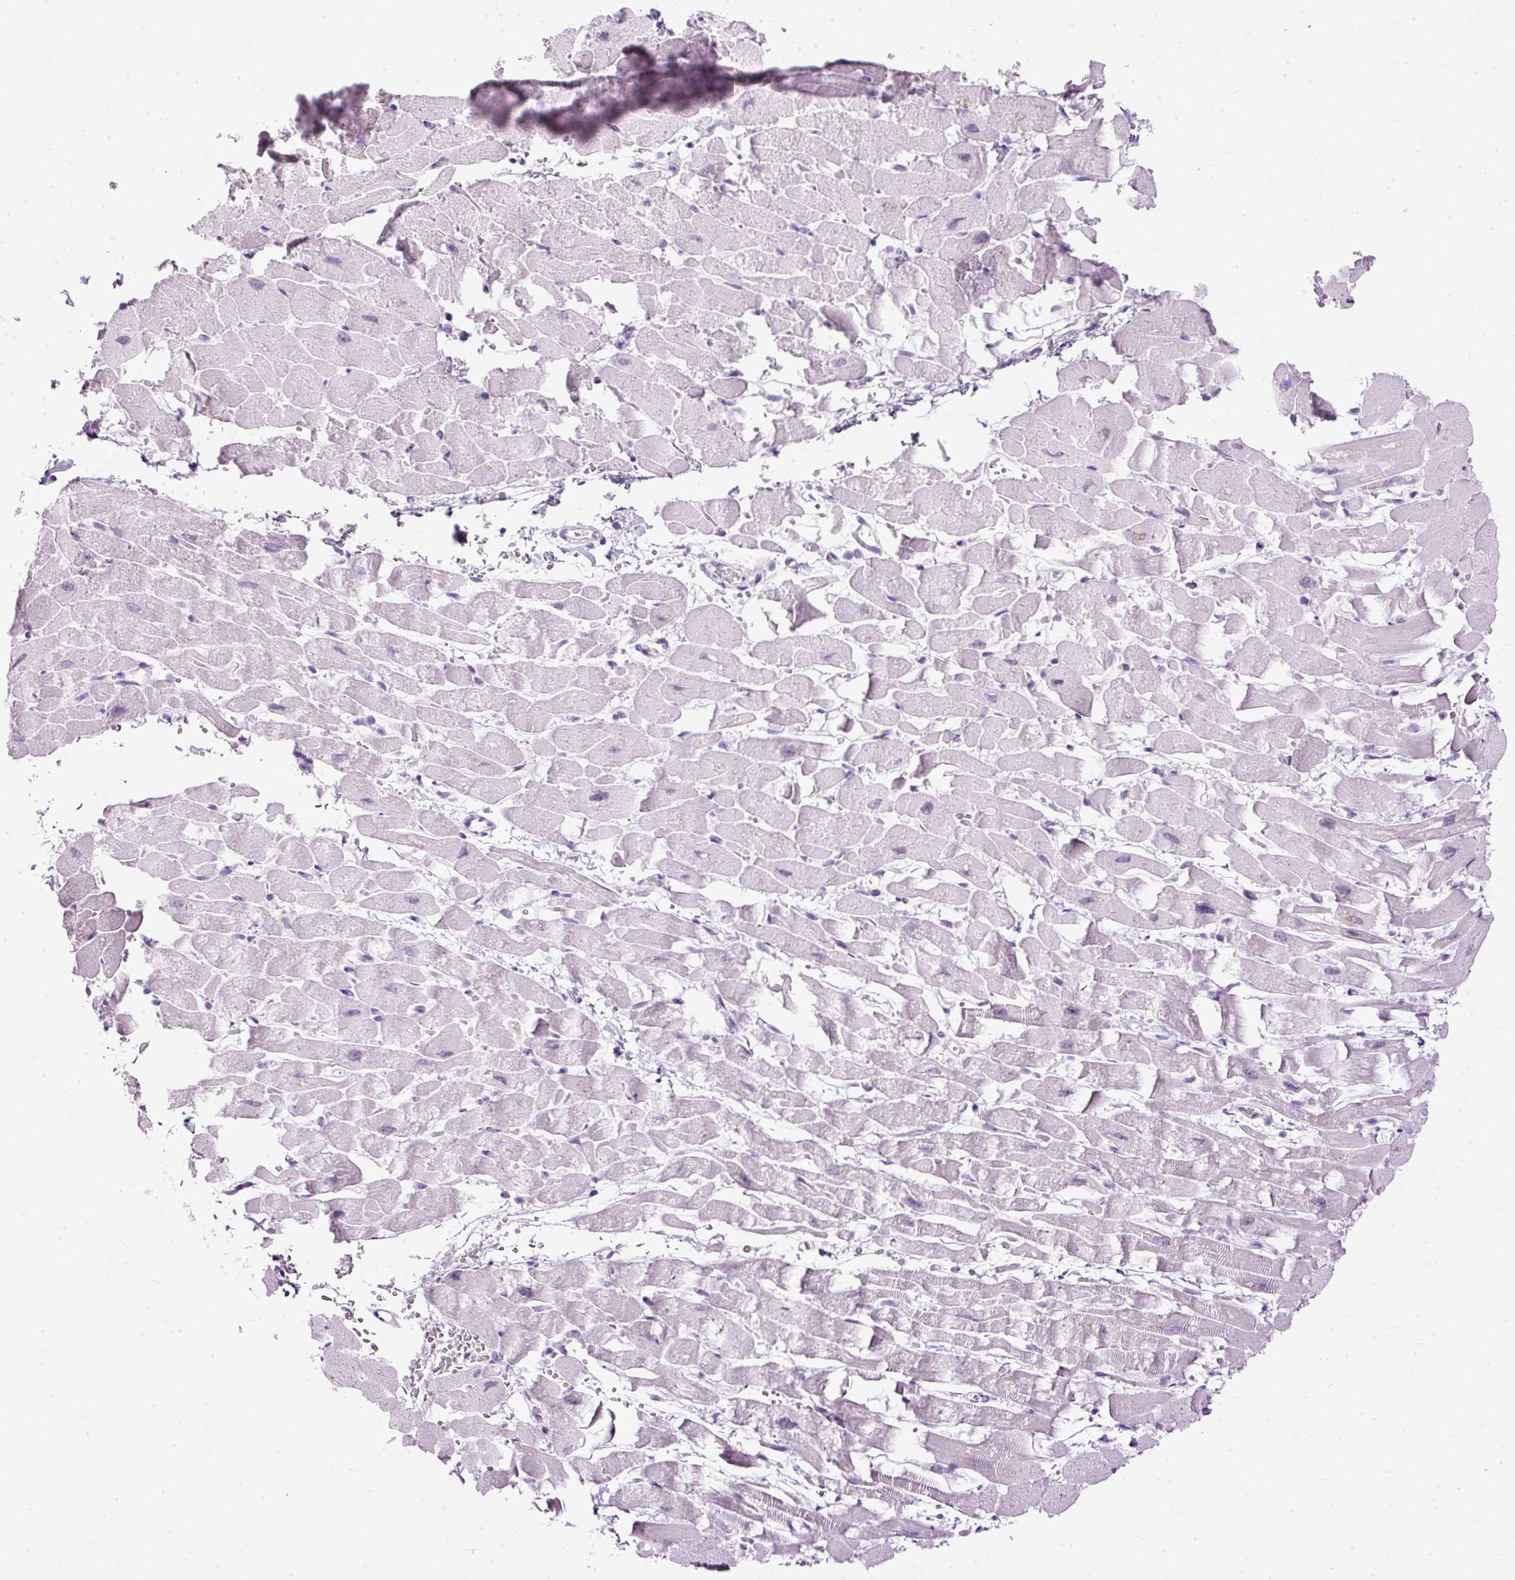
{"staining": {"intensity": "negative", "quantity": "none", "location": "none"}, "tissue": "heart muscle", "cell_type": "Cardiomyocytes", "image_type": "normal", "snomed": [{"axis": "morphology", "description": "Normal tissue, NOS"}, {"axis": "topography", "description": "Heart"}], "caption": "The histopathology image demonstrates no significant expression in cardiomyocytes of heart muscle.", "gene": "PDE6B", "patient": {"sex": "male", "age": 37}}